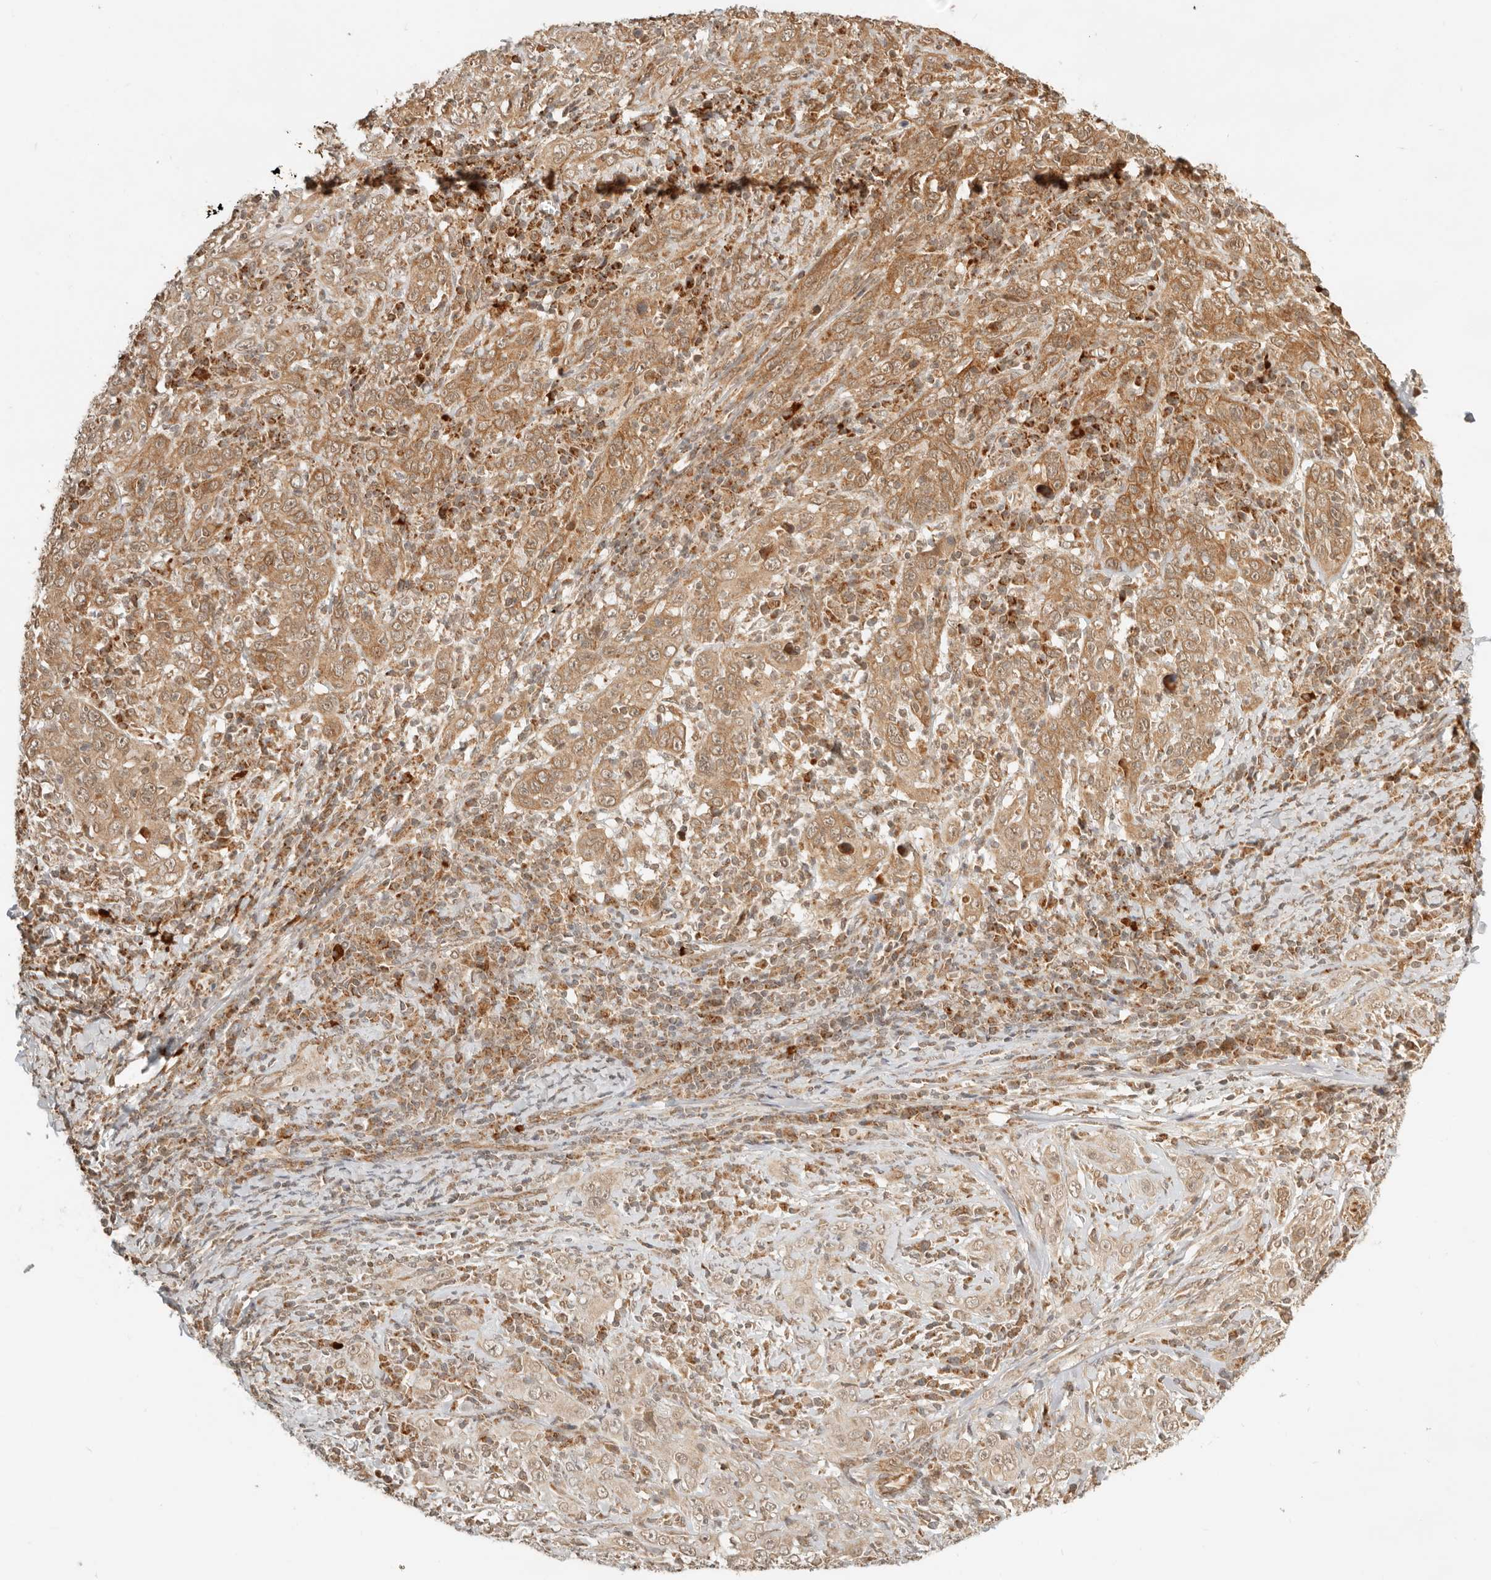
{"staining": {"intensity": "moderate", "quantity": ">75%", "location": "cytoplasmic/membranous"}, "tissue": "cervical cancer", "cell_type": "Tumor cells", "image_type": "cancer", "snomed": [{"axis": "morphology", "description": "Squamous cell carcinoma, NOS"}, {"axis": "topography", "description": "Cervix"}], "caption": "DAB immunohistochemical staining of squamous cell carcinoma (cervical) exhibits moderate cytoplasmic/membranous protein expression in about >75% of tumor cells.", "gene": "BAALC", "patient": {"sex": "female", "age": 46}}